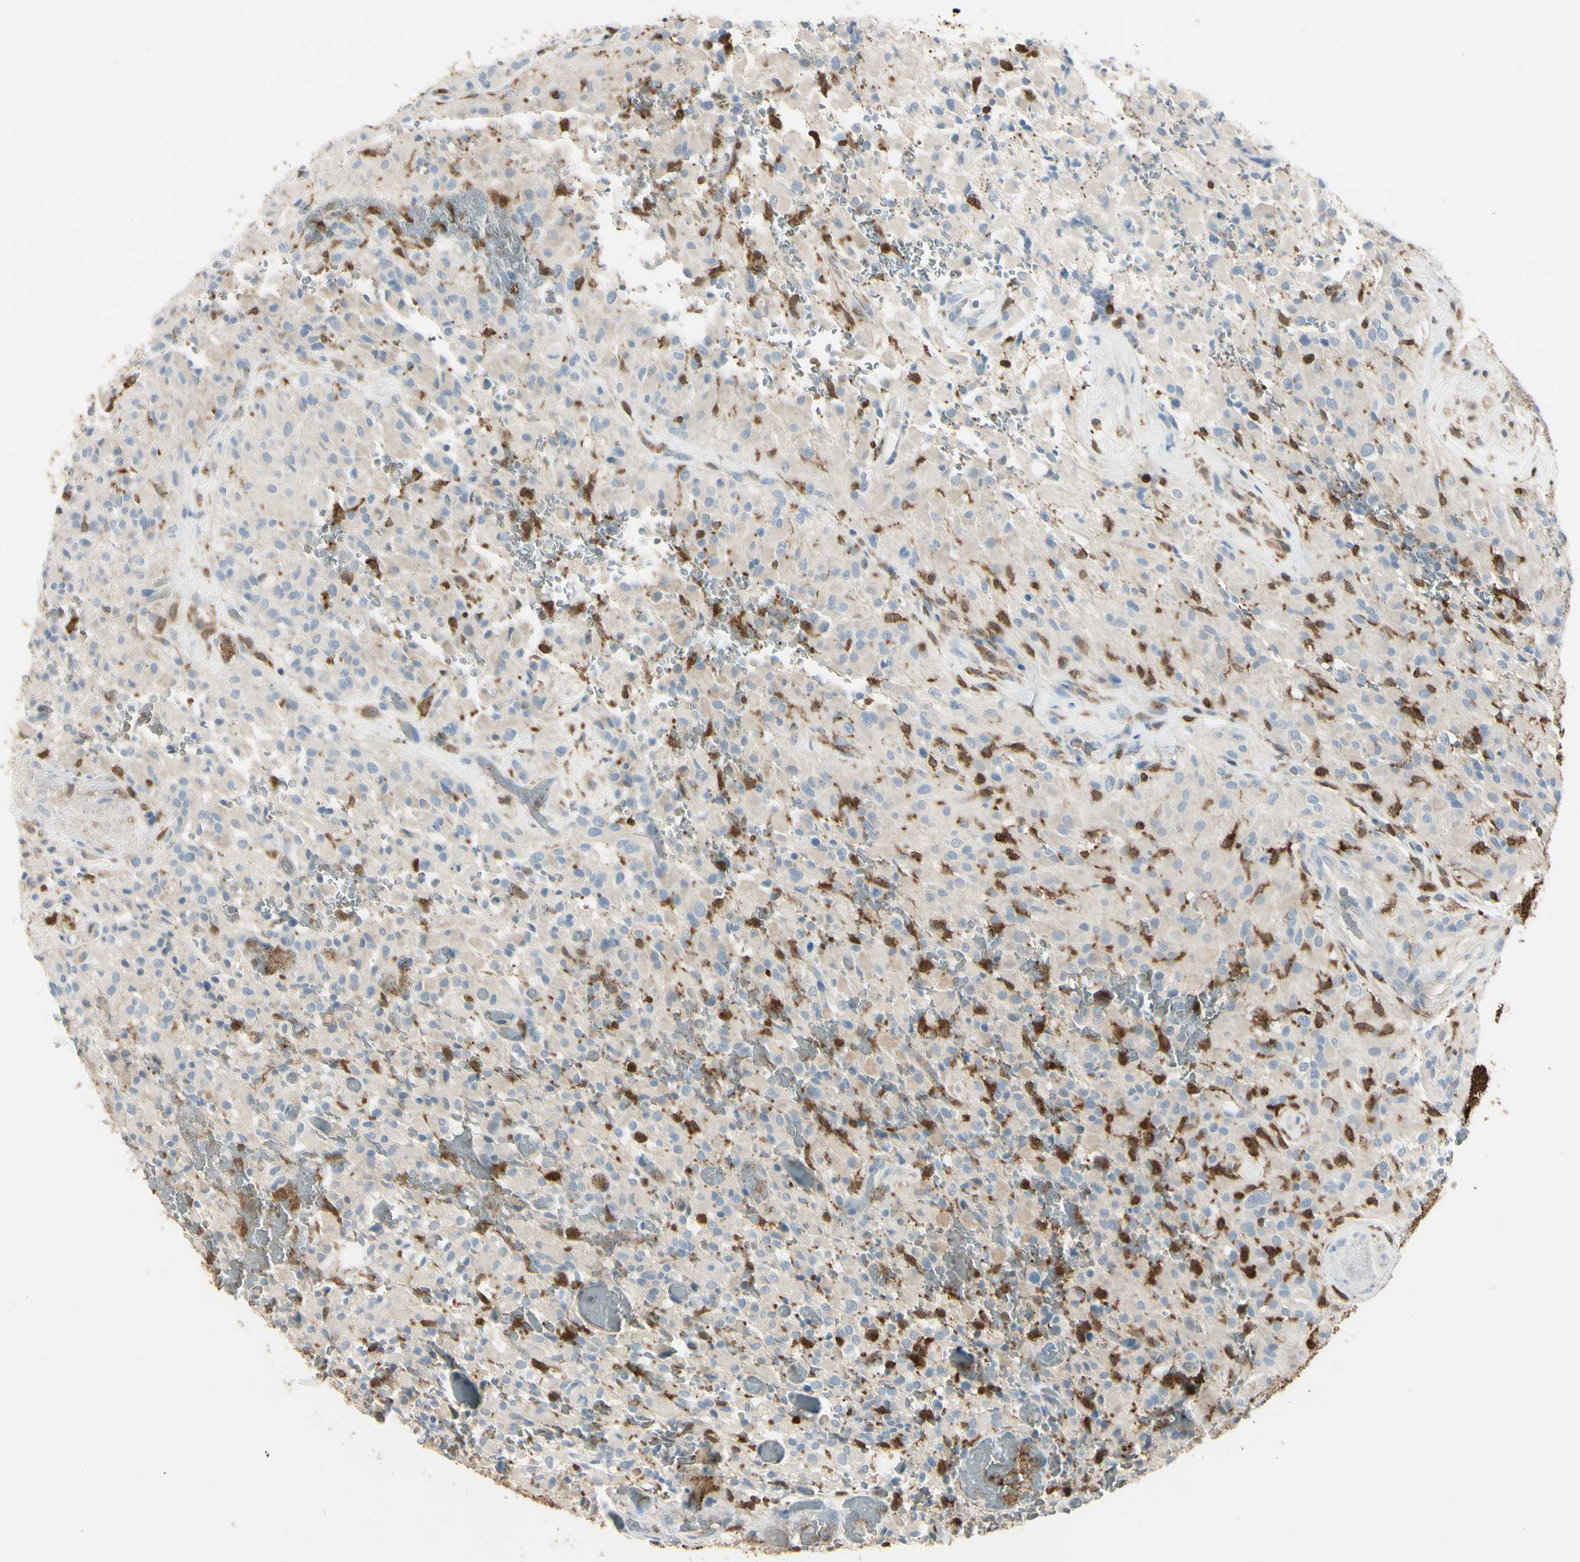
{"staining": {"intensity": "weak", "quantity": ">75%", "location": "cytoplasmic/membranous"}, "tissue": "glioma", "cell_type": "Tumor cells", "image_type": "cancer", "snomed": [{"axis": "morphology", "description": "Glioma, malignant, High grade"}, {"axis": "topography", "description": "Brain"}], "caption": "DAB immunohistochemical staining of malignant glioma (high-grade) exhibits weak cytoplasmic/membranous protein staining in approximately >75% of tumor cells. (brown staining indicates protein expression, while blue staining denotes nuclei).", "gene": "CYRIB", "patient": {"sex": "male", "age": 71}}